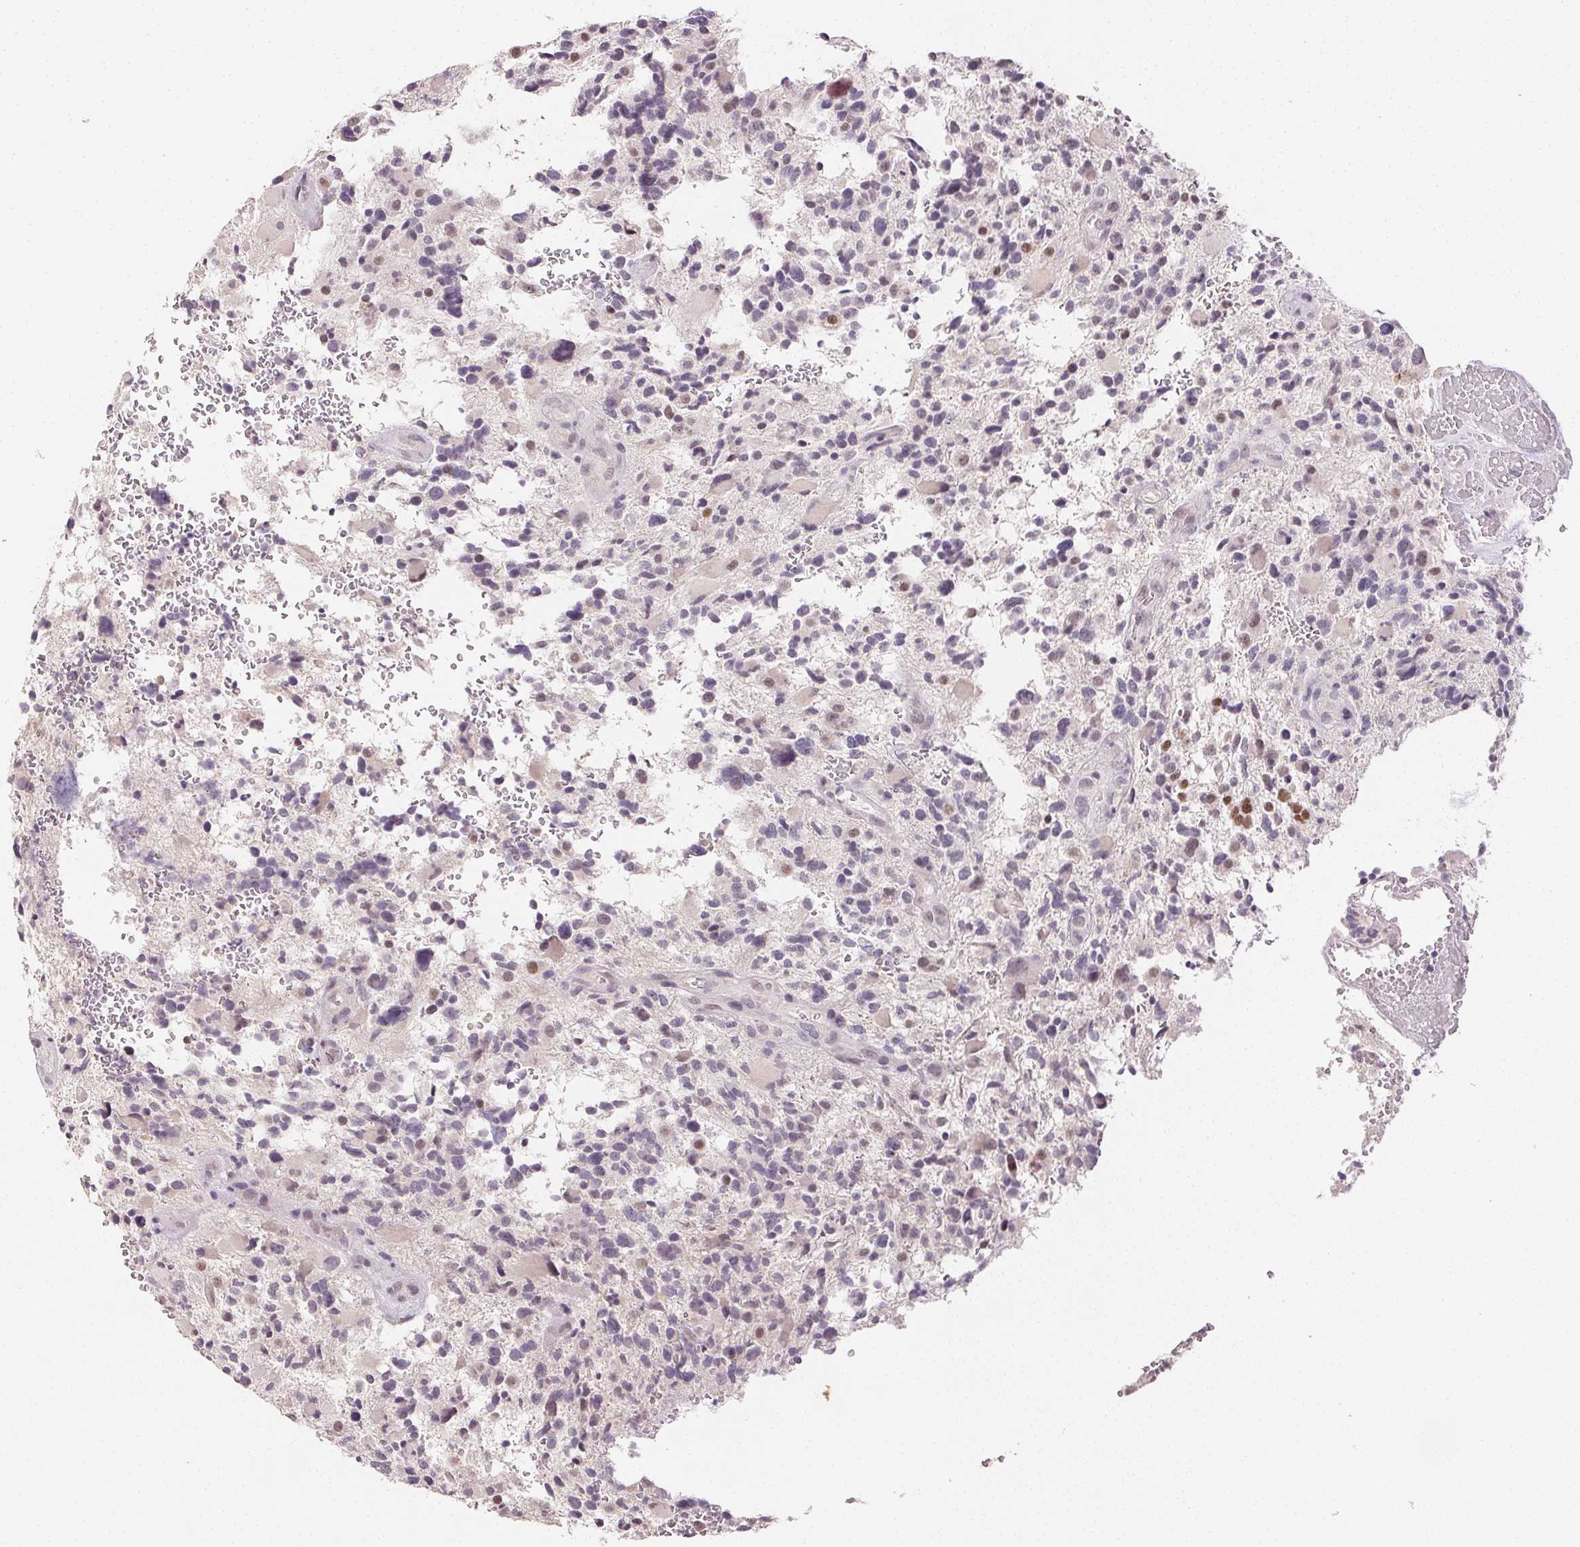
{"staining": {"intensity": "negative", "quantity": "none", "location": "none"}, "tissue": "glioma", "cell_type": "Tumor cells", "image_type": "cancer", "snomed": [{"axis": "morphology", "description": "Glioma, malignant, High grade"}, {"axis": "topography", "description": "Brain"}], "caption": "Immunohistochemical staining of glioma shows no significant expression in tumor cells.", "gene": "POLR3G", "patient": {"sex": "female", "age": 71}}